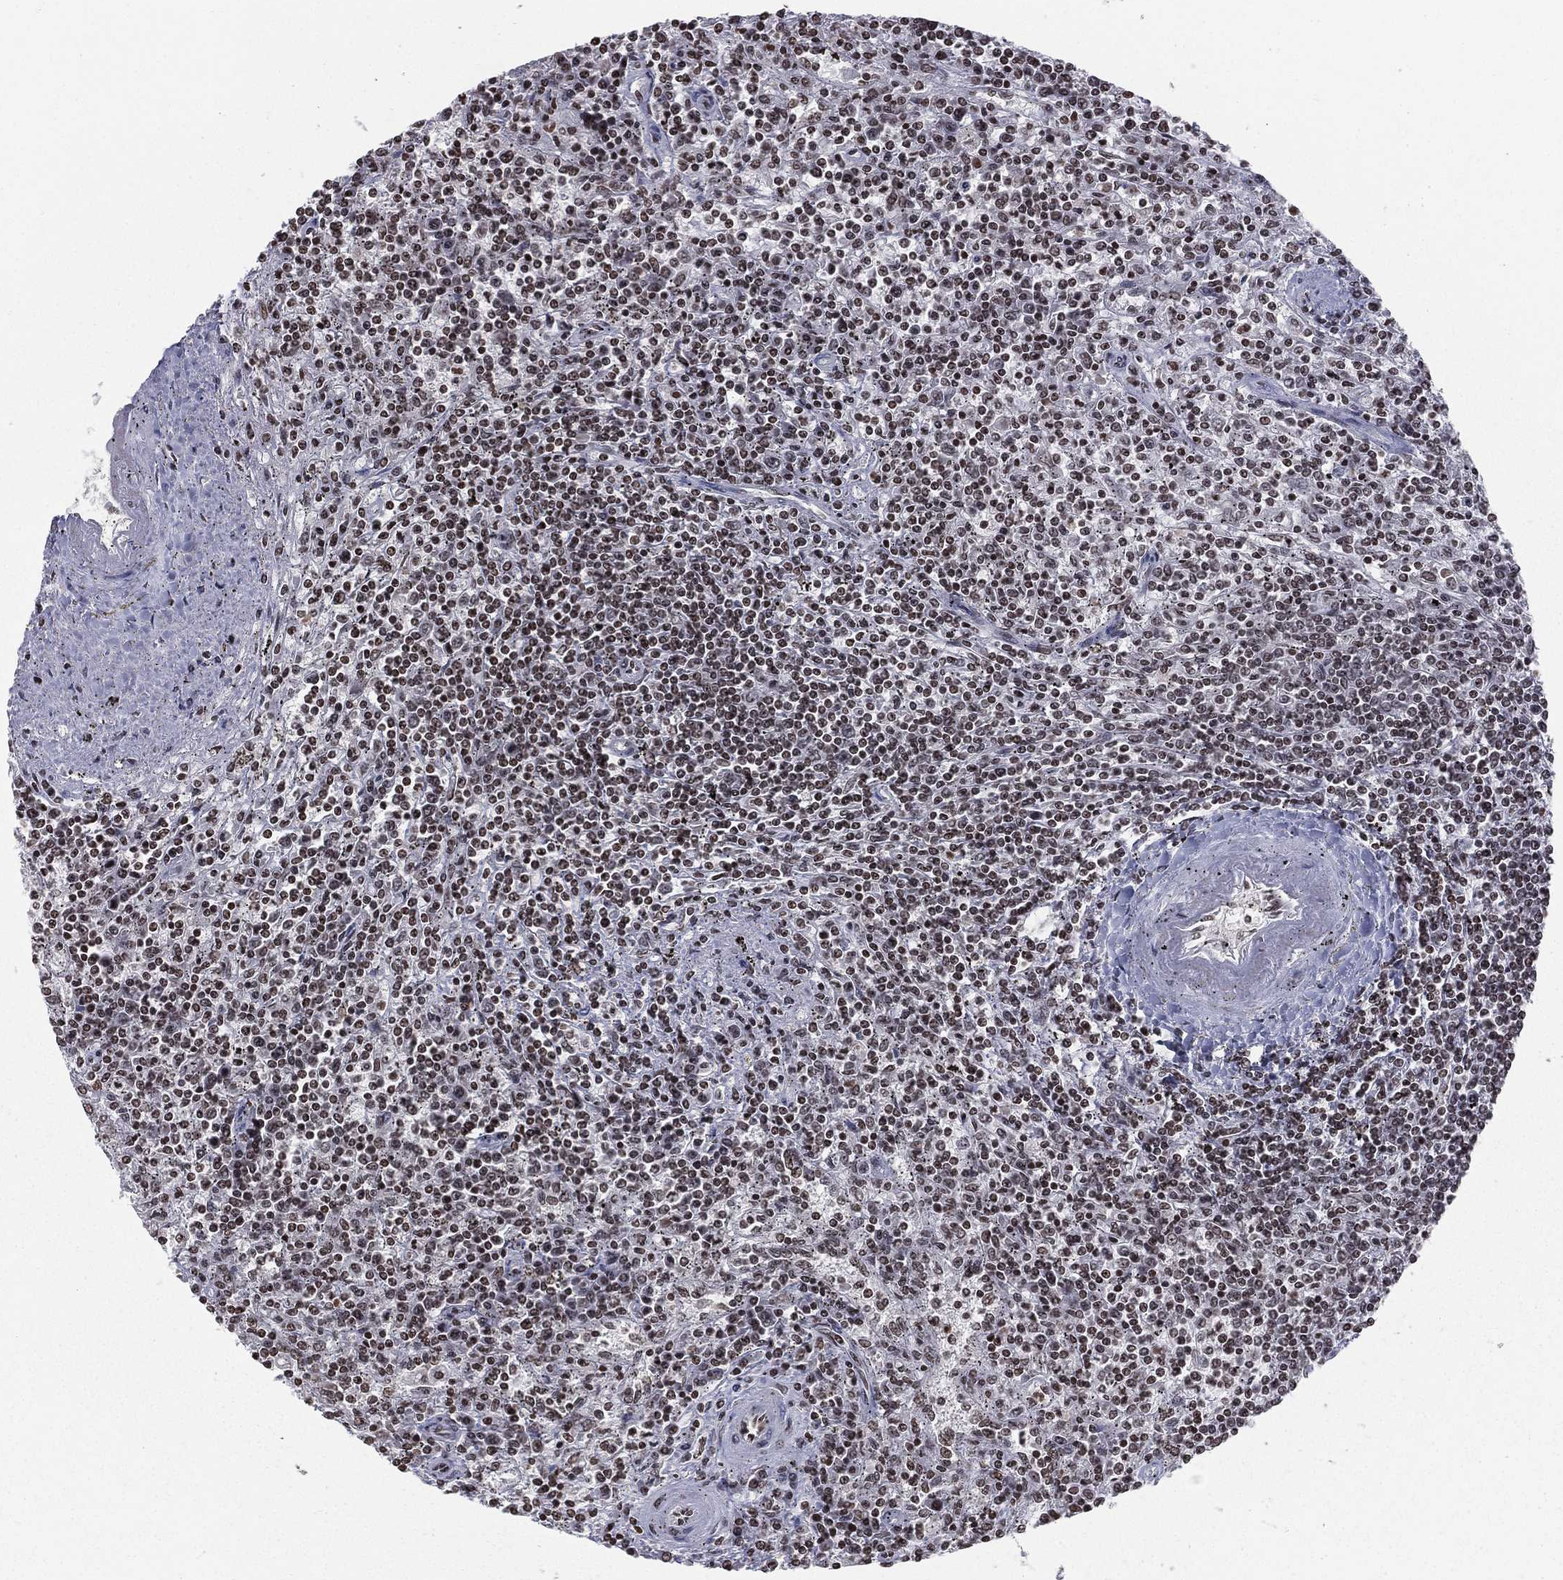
{"staining": {"intensity": "moderate", "quantity": ">75%", "location": "nuclear"}, "tissue": "lymphoma", "cell_type": "Tumor cells", "image_type": "cancer", "snomed": [{"axis": "morphology", "description": "Malignant lymphoma, non-Hodgkin's type, Low grade"}, {"axis": "topography", "description": "Spleen"}], "caption": "Immunohistochemical staining of low-grade malignant lymphoma, non-Hodgkin's type exhibits medium levels of moderate nuclear expression in approximately >75% of tumor cells. (IHC, brightfield microscopy, high magnification).", "gene": "RFX7", "patient": {"sex": "male", "age": 62}}